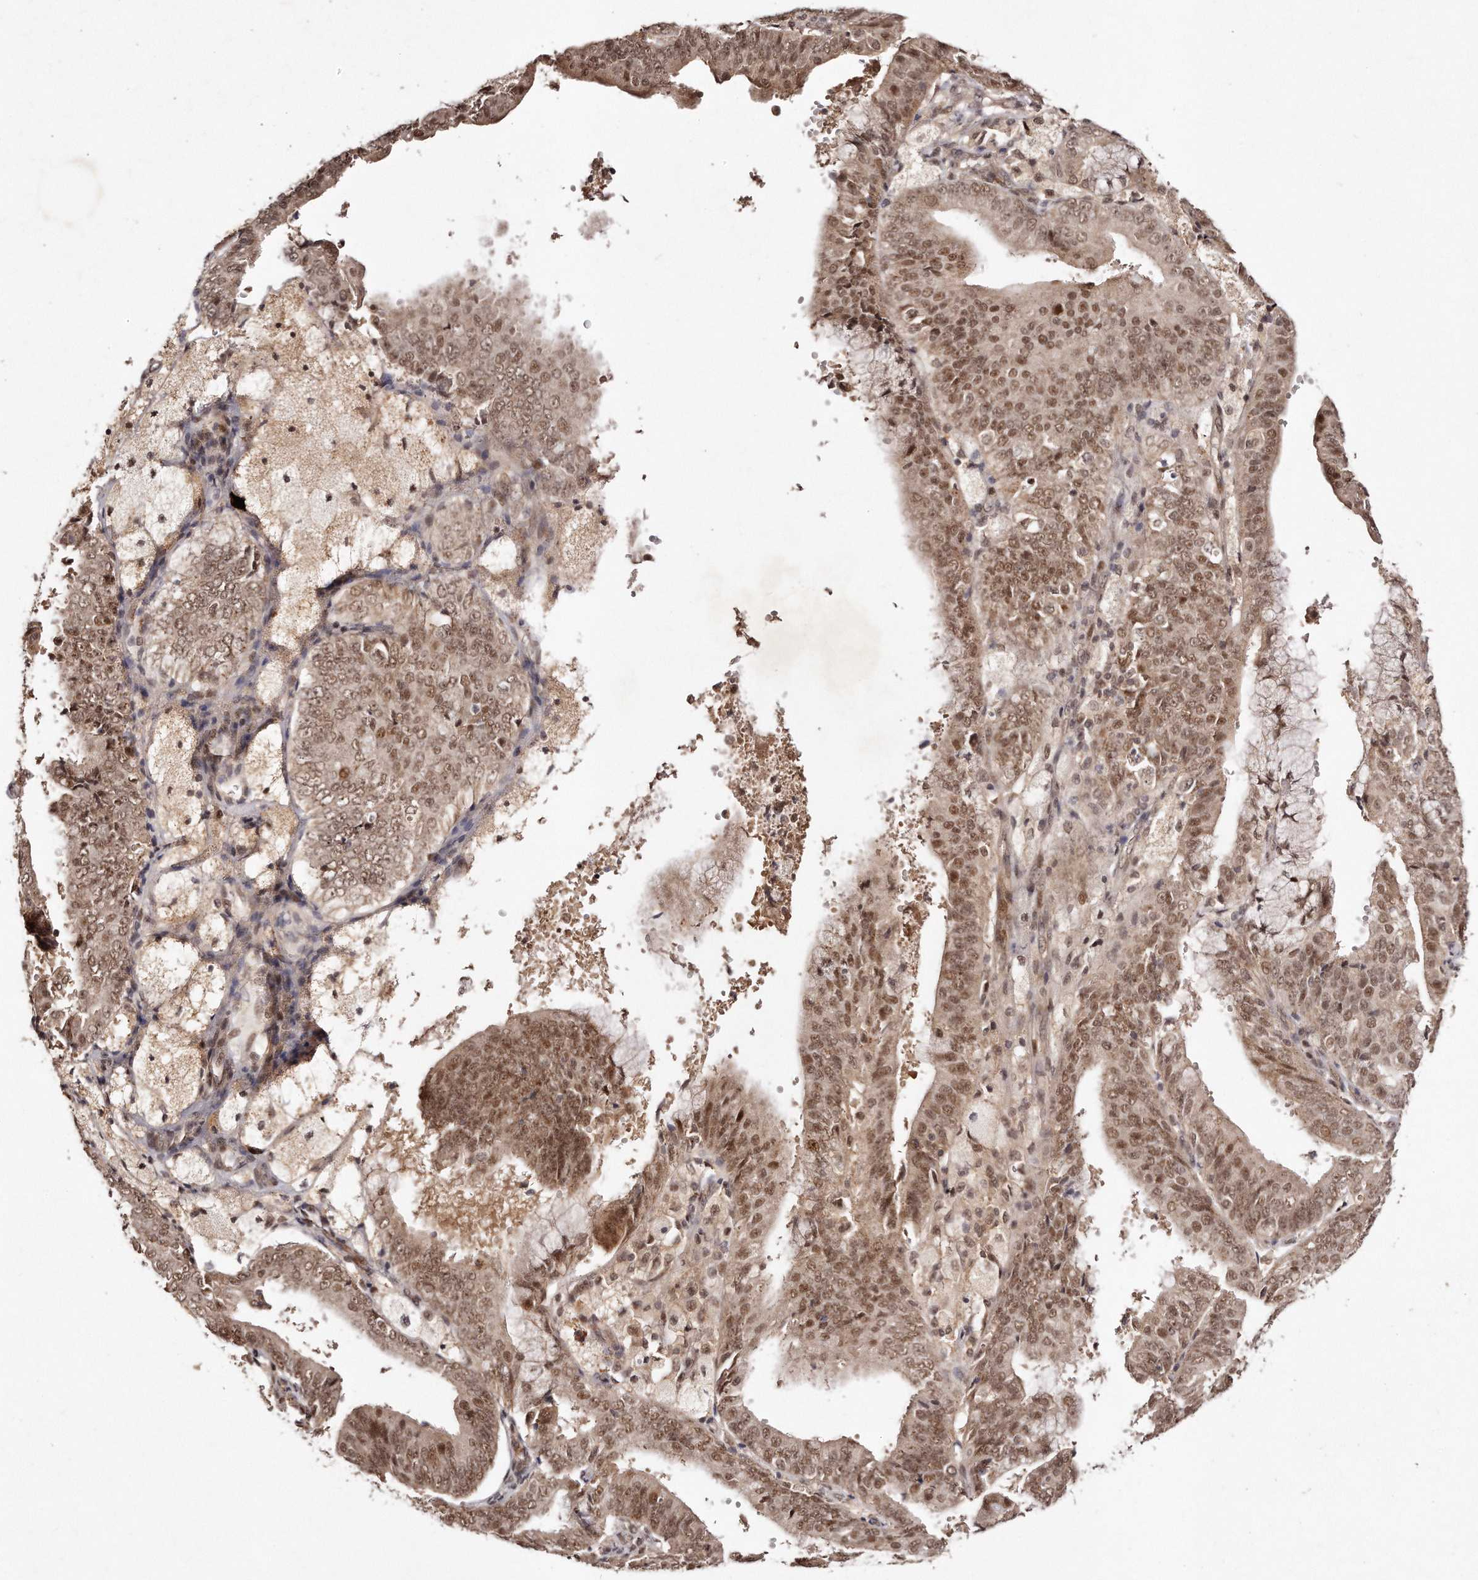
{"staining": {"intensity": "moderate", "quantity": ">75%", "location": "cytoplasmic/membranous,nuclear"}, "tissue": "endometrial cancer", "cell_type": "Tumor cells", "image_type": "cancer", "snomed": [{"axis": "morphology", "description": "Adenocarcinoma, NOS"}, {"axis": "topography", "description": "Endometrium"}], "caption": "The immunohistochemical stain shows moderate cytoplasmic/membranous and nuclear positivity in tumor cells of adenocarcinoma (endometrial) tissue.", "gene": "SOX4", "patient": {"sex": "female", "age": 63}}